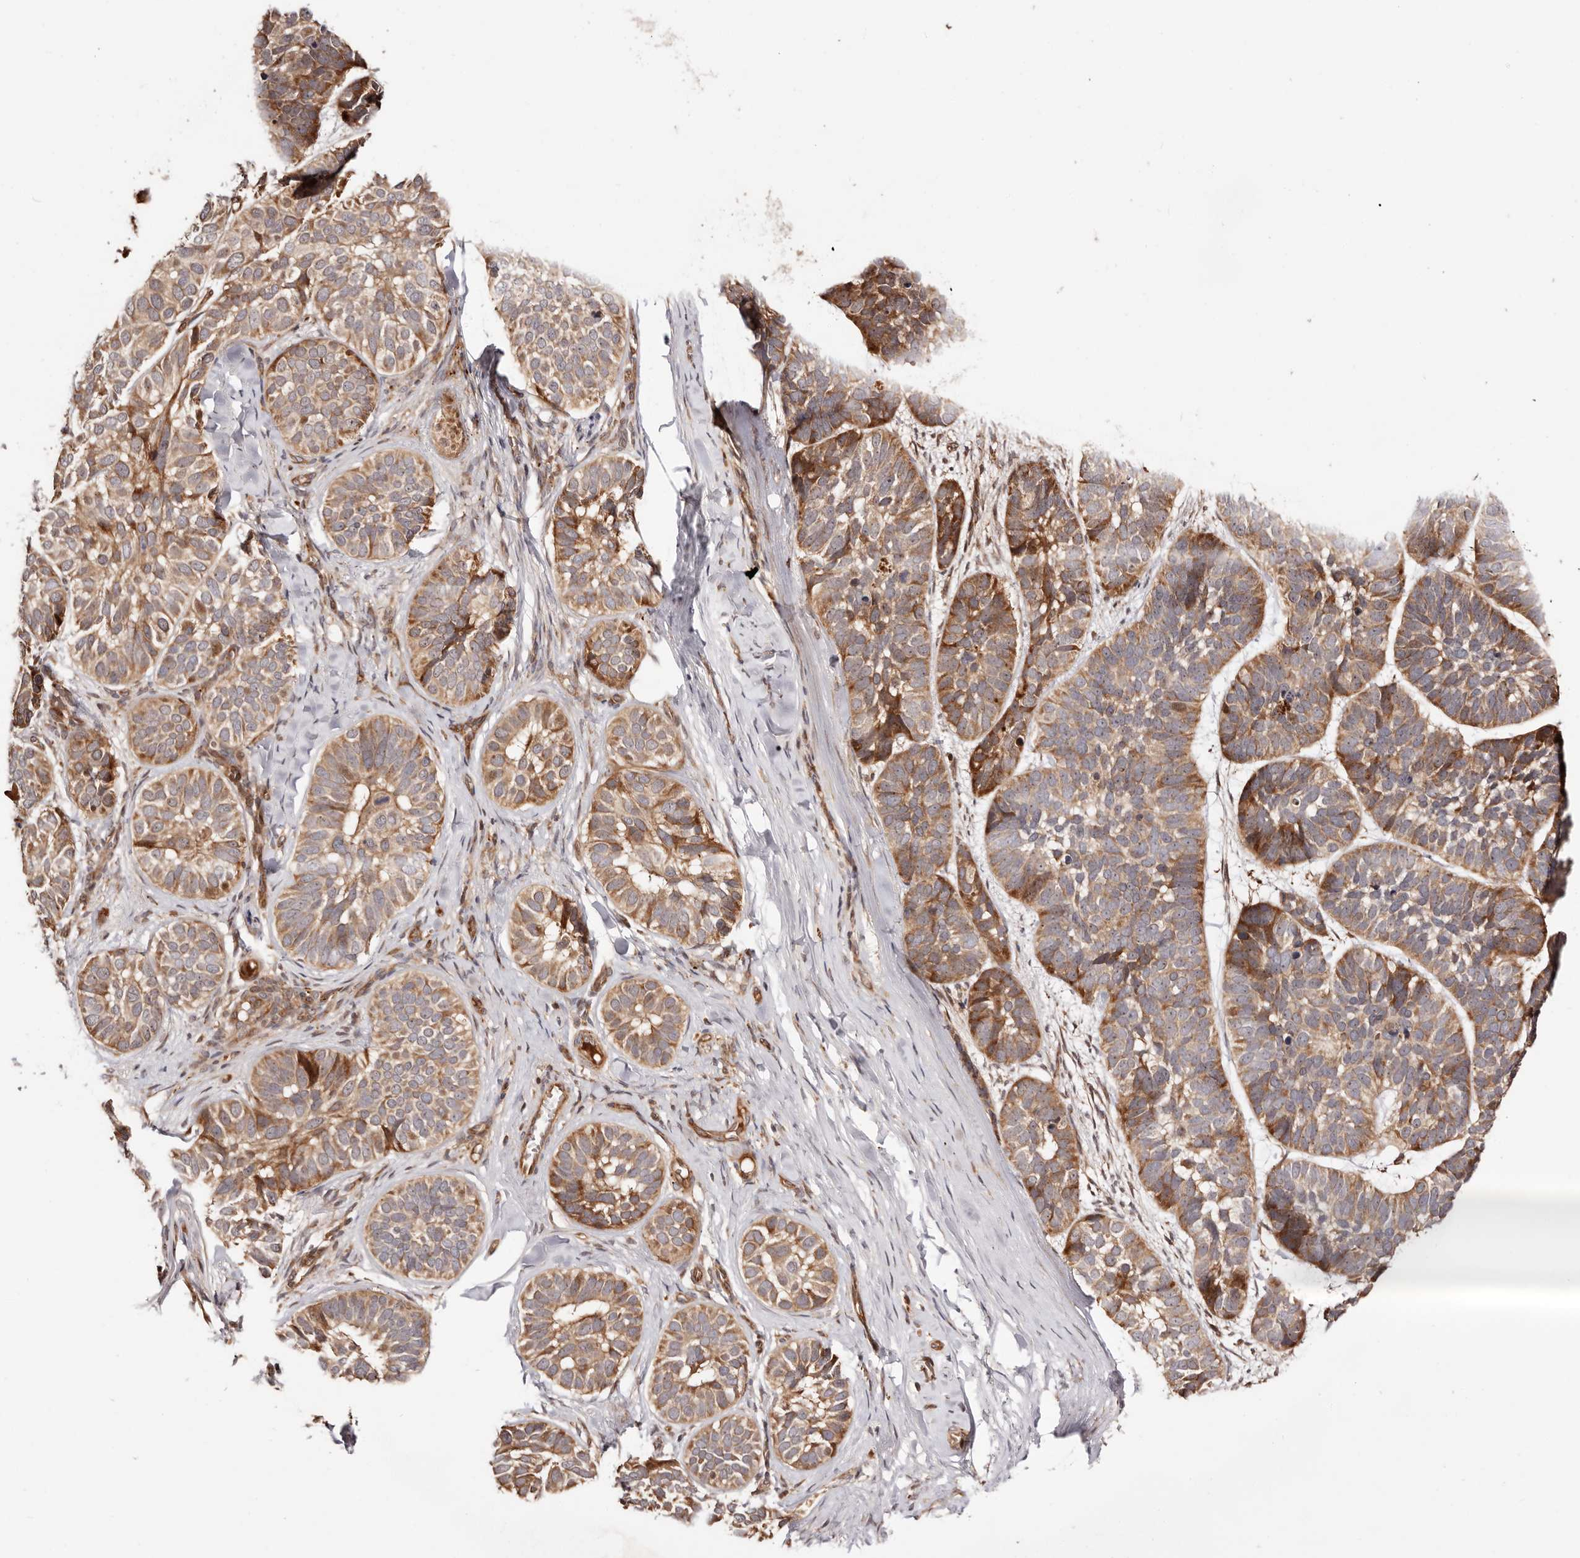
{"staining": {"intensity": "moderate", "quantity": ">75%", "location": "cytoplasmic/membranous"}, "tissue": "skin cancer", "cell_type": "Tumor cells", "image_type": "cancer", "snomed": [{"axis": "morphology", "description": "Basal cell carcinoma"}, {"axis": "topography", "description": "Skin"}], "caption": "DAB immunohistochemical staining of skin cancer (basal cell carcinoma) displays moderate cytoplasmic/membranous protein expression in approximately >75% of tumor cells.", "gene": "PTPN22", "patient": {"sex": "male", "age": 62}}